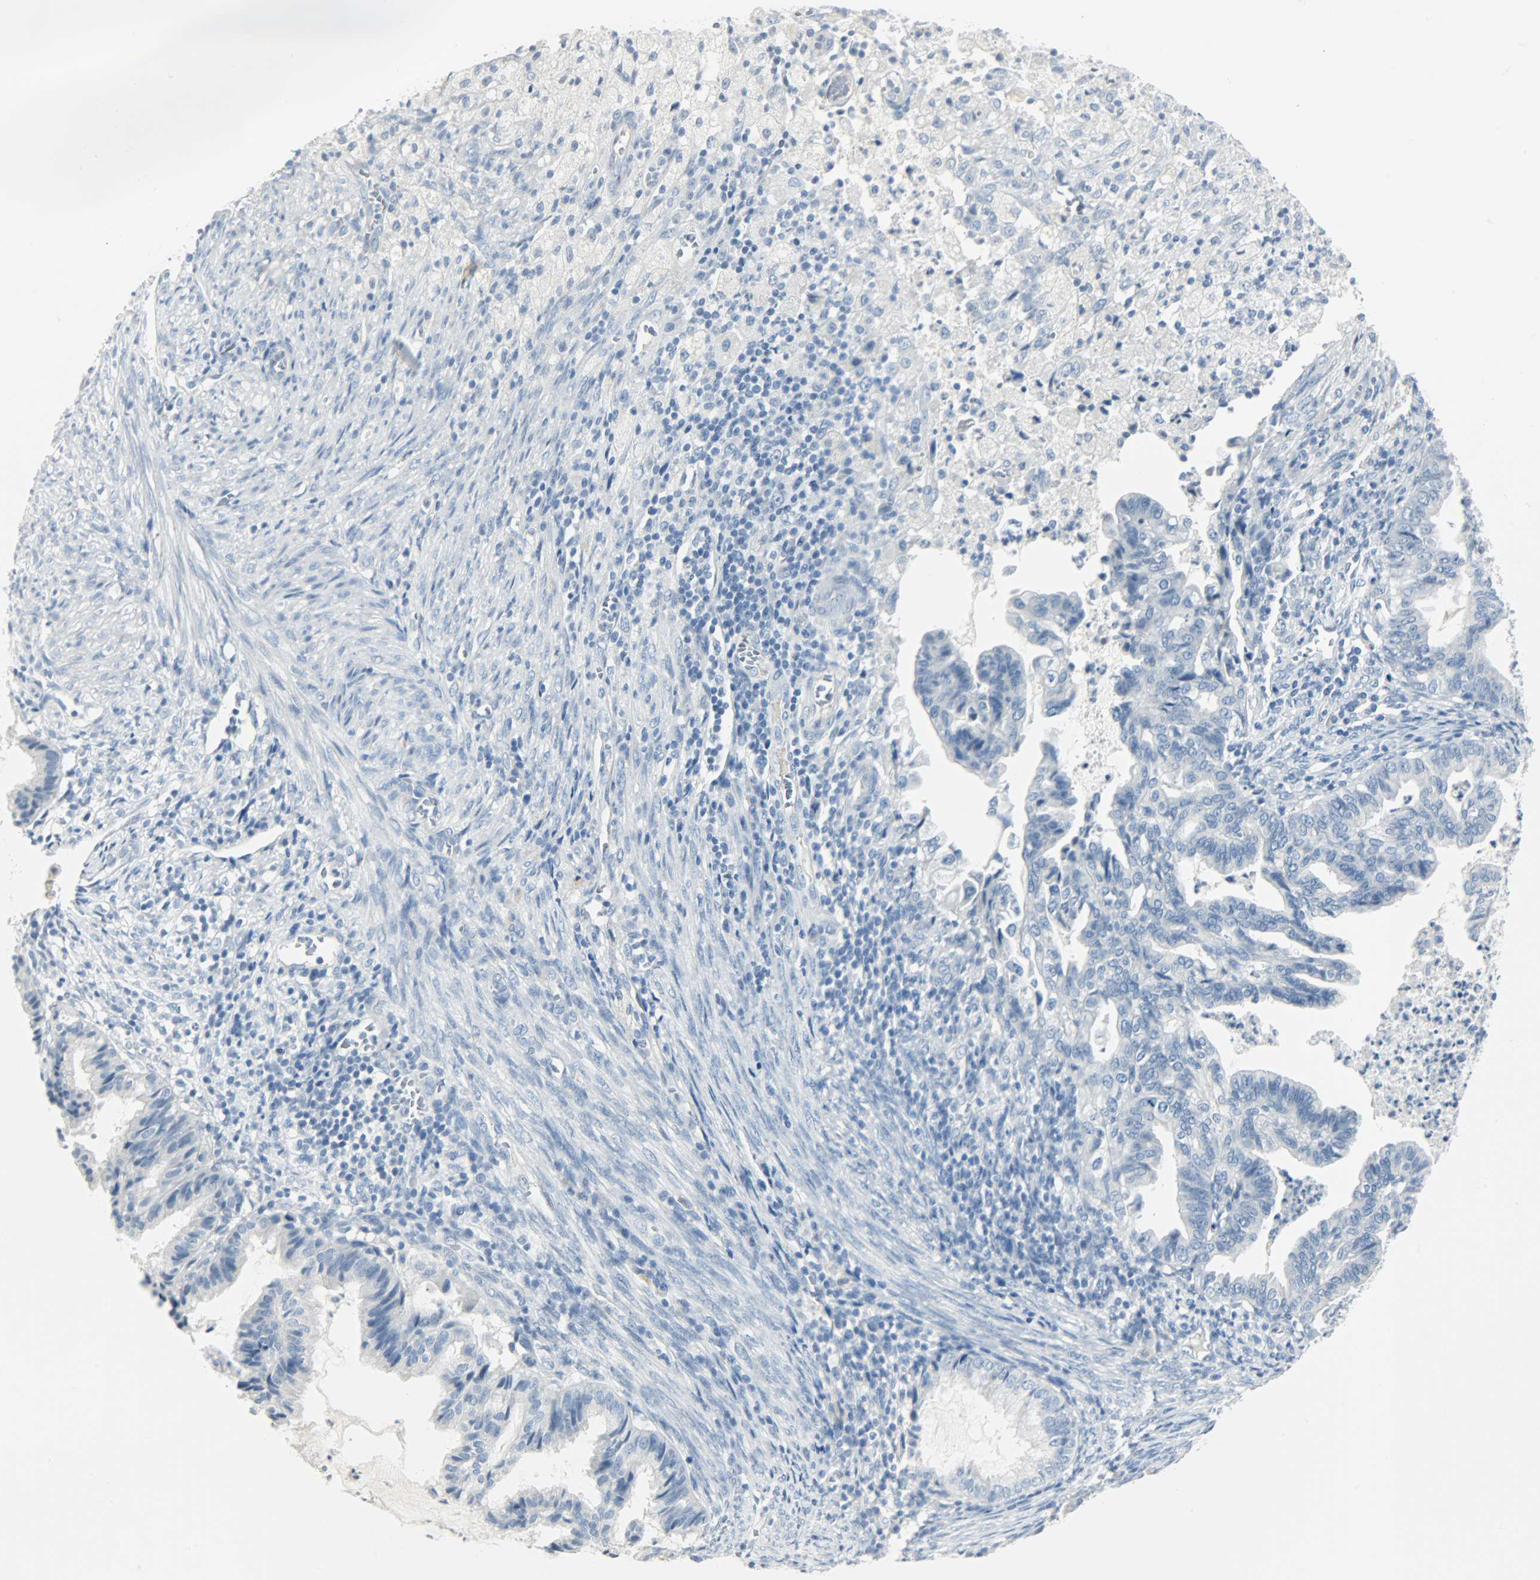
{"staining": {"intensity": "negative", "quantity": "none", "location": "none"}, "tissue": "cervical cancer", "cell_type": "Tumor cells", "image_type": "cancer", "snomed": [{"axis": "morphology", "description": "Normal tissue, NOS"}, {"axis": "morphology", "description": "Adenocarcinoma, NOS"}, {"axis": "topography", "description": "Cervix"}, {"axis": "topography", "description": "Endometrium"}], "caption": "Tumor cells are negative for brown protein staining in cervical cancer (adenocarcinoma).", "gene": "KIT", "patient": {"sex": "female", "age": 86}}